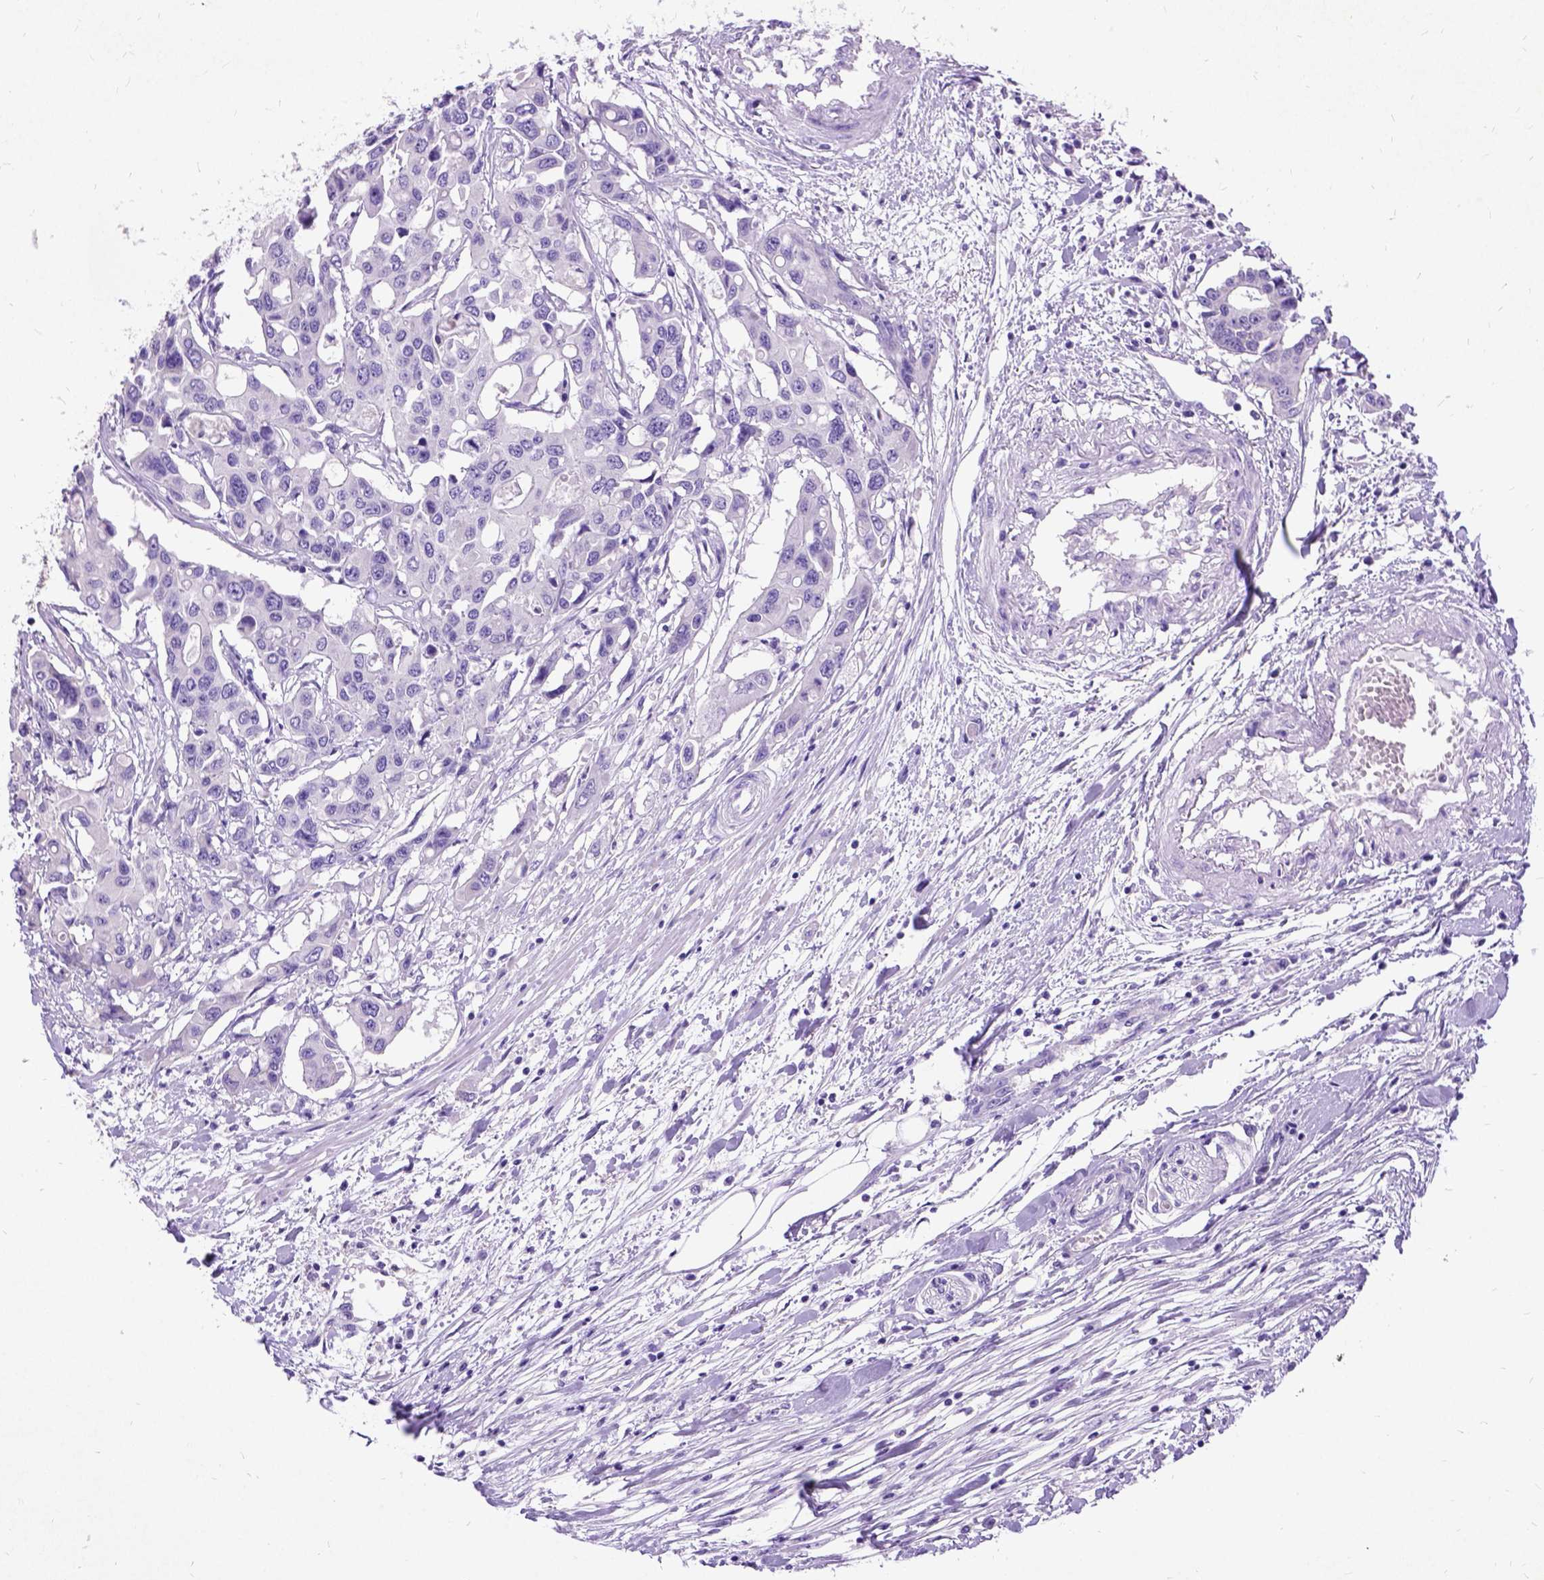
{"staining": {"intensity": "negative", "quantity": "none", "location": "none"}, "tissue": "colorectal cancer", "cell_type": "Tumor cells", "image_type": "cancer", "snomed": [{"axis": "morphology", "description": "Adenocarcinoma, NOS"}, {"axis": "topography", "description": "Colon"}], "caption": "High power microscopy photomicrograph of an IHC histopathology image of adenocarcinoma (colorectal), revealing no significant expression in tumor cells.", "gene": "CFAP54", "patient": {"sex": "male", "age": 77}}